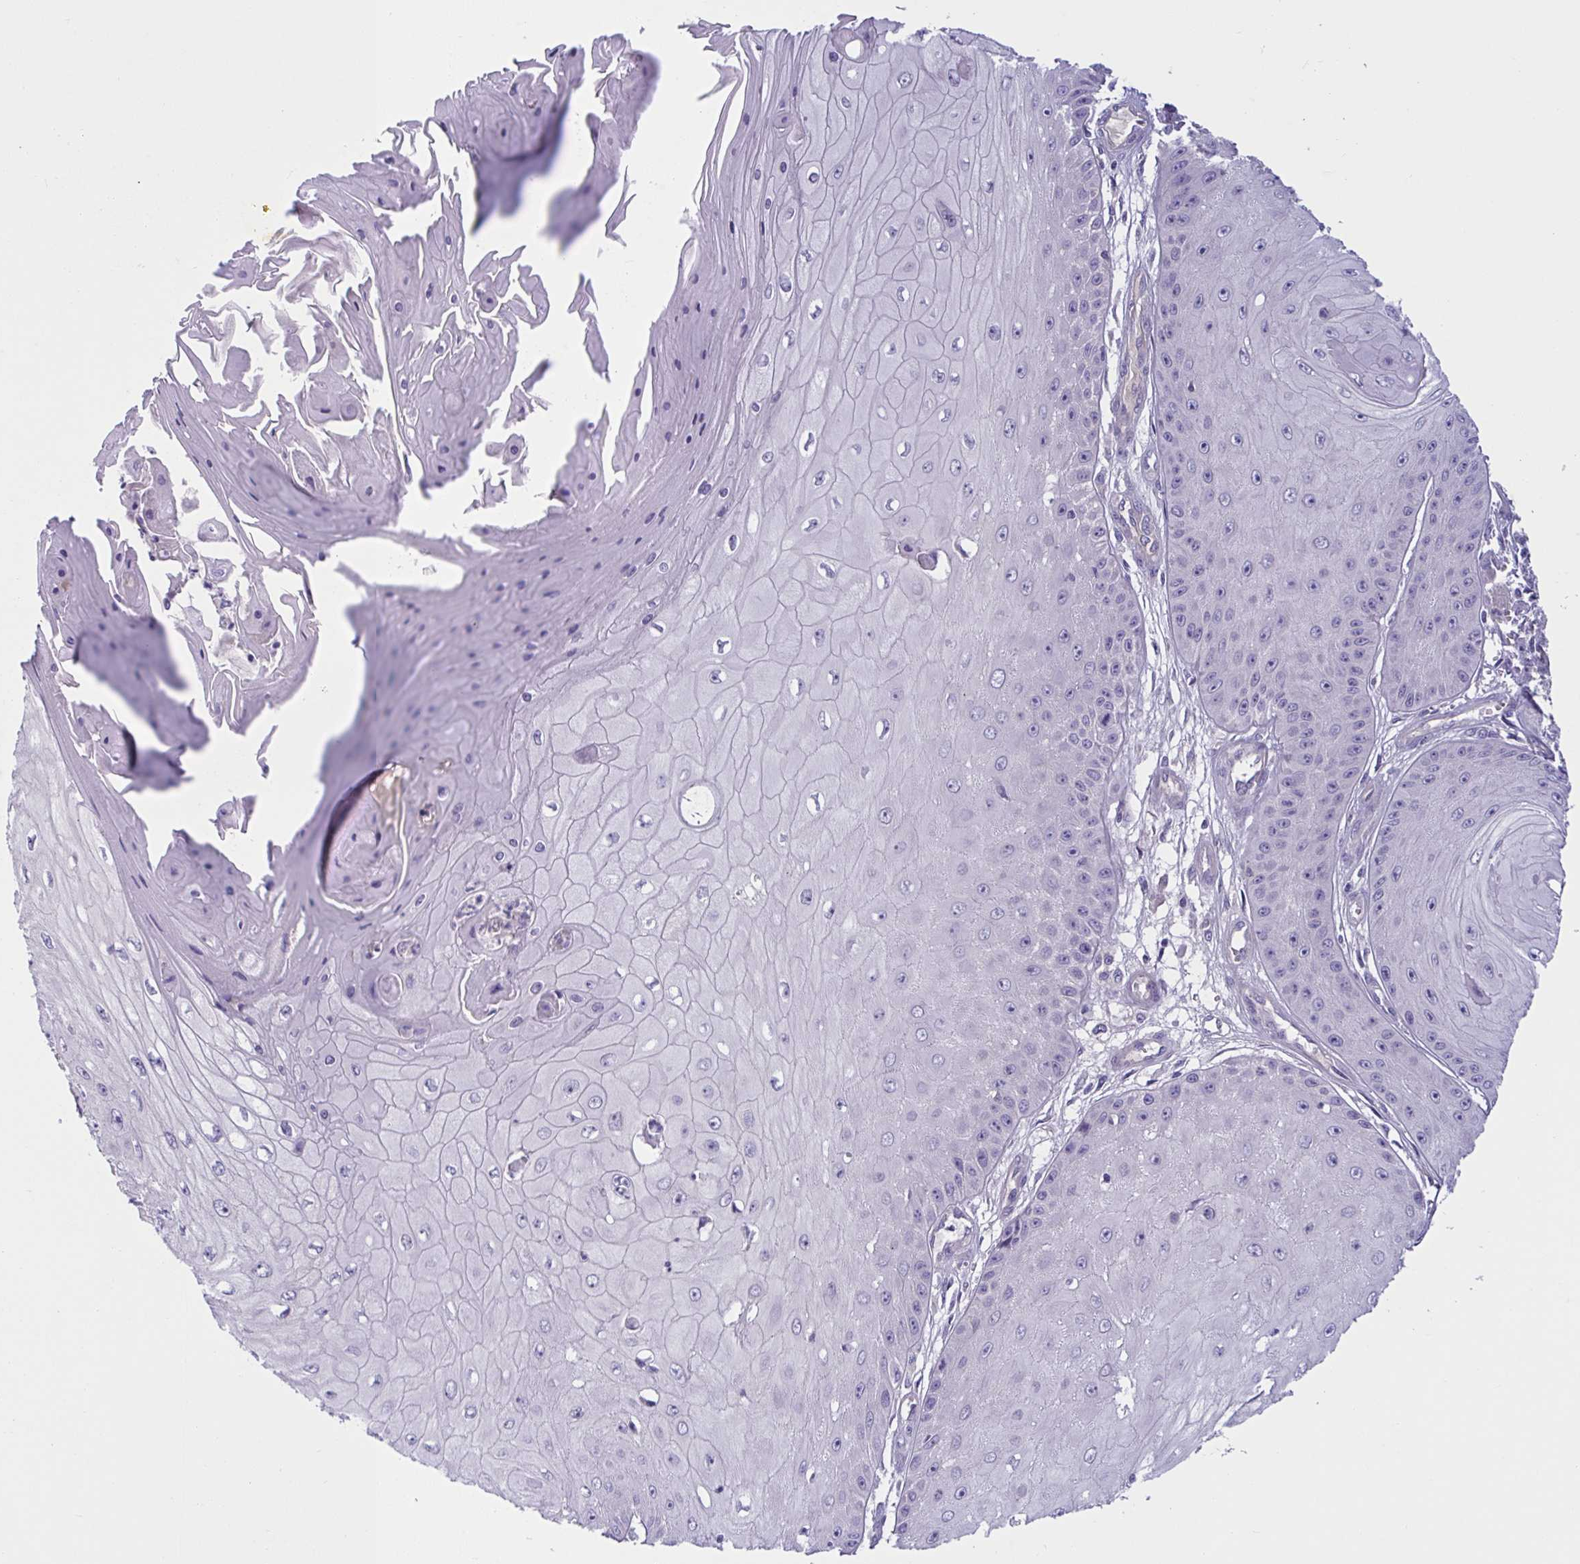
{"staining": {"intensity": "negative", "quantity": "none", "location": "none"}, "tissue": "skin cancer", "cell_type": "Tumor cells", "image_type": "cancer", "snomed": [{"axis": "morphology", "description": "Squamous cell carcinoma, NOS"}, {"axis": "topography", "description": "Skin"}], "caption": "The immunohistochemistry (IHC) image has no significant staining in tumor cells of squamous cell carcinoma (skin) tissue.", "gene": "TTC7B", "patient": {"sex": "male", "age": 70}}